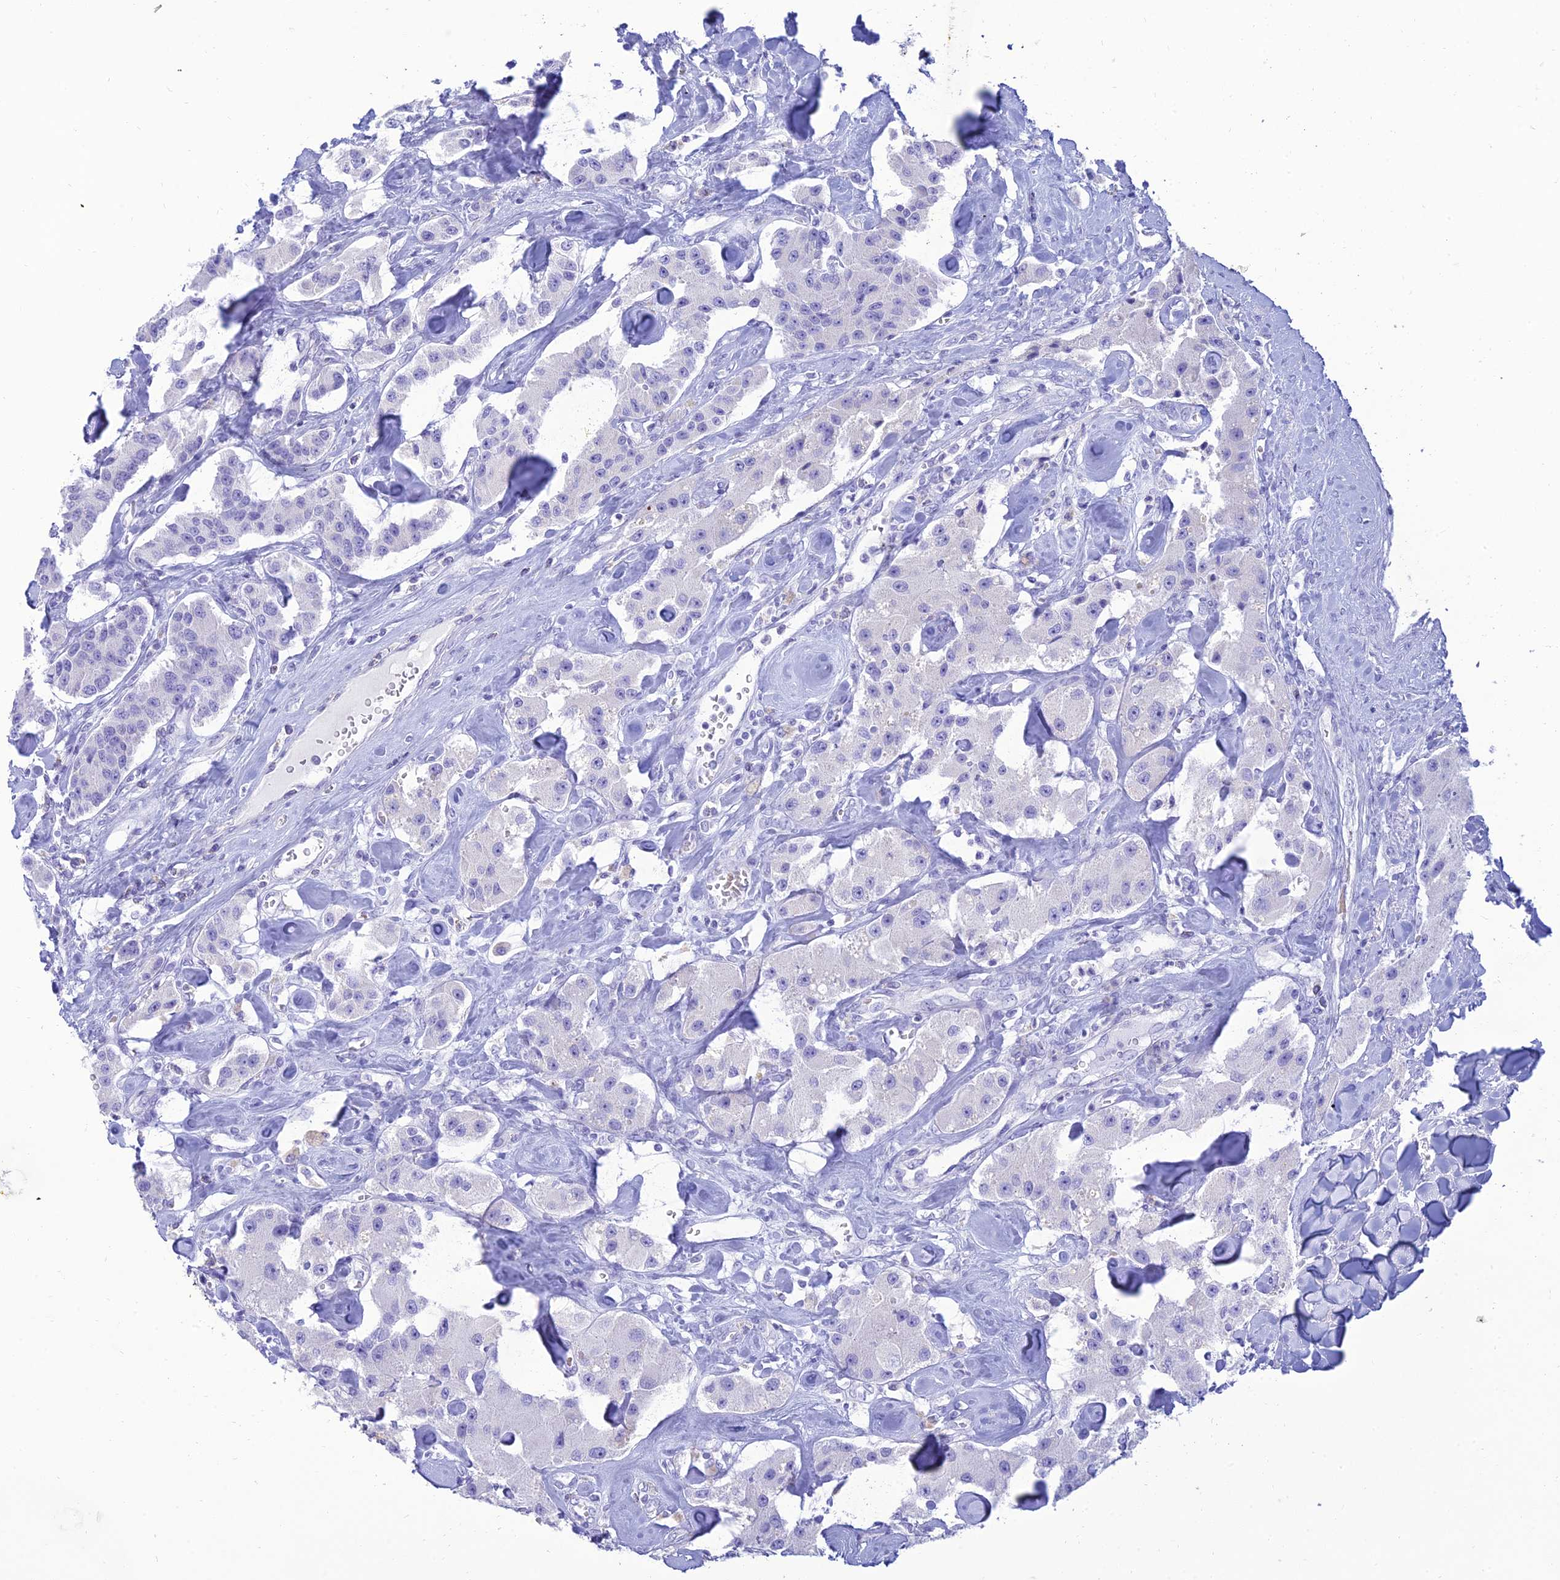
{"staining": {"intensity": "negative", "quantity": "none", "location": "none"}, "tissue": "carcinoid", "cell_type": "Tumor cells", "image_type": "cancer", "snomed": [{"axis": "morphology", "description": "Carcinoid, malignant, NOS"}, {"axis": "topography", "description": "Pancreas"}], "caption": "High magnification brightfield microscopy of carcinoid stained with DAB (3,3'-diaminobenzidine) (brown) and counterstained with hematoxylin (blue): tumor cells show no significant staining. The staining was performed using DAB to visualize the protein expression in brown, while the nuclei were stained in blue with hematoxylin (Magnification: 20x).", "gene": "MAL2", "patient": {"sex": "male", "age": 41}}